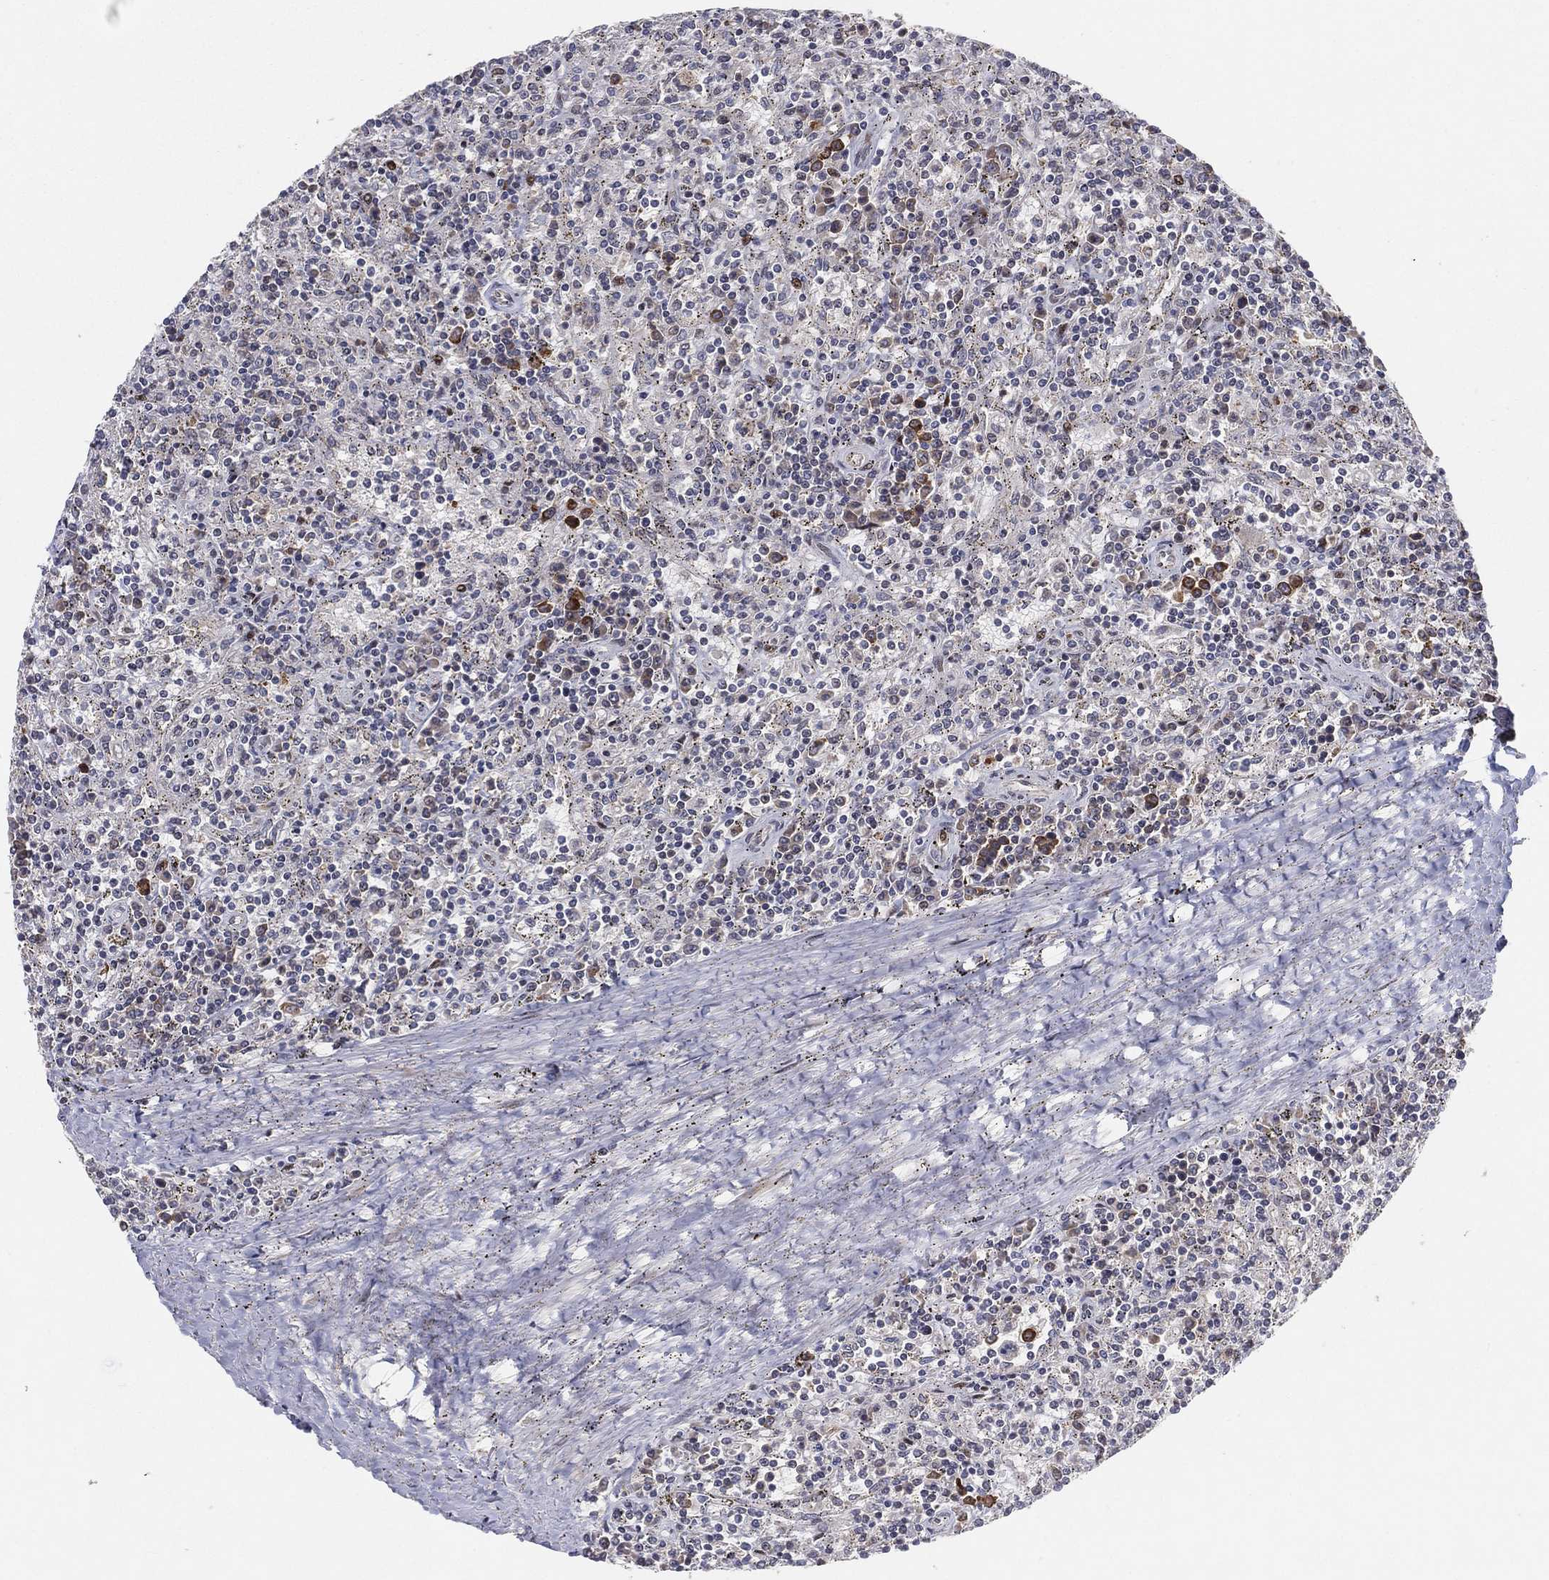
{"staining": {"intensity": "negative", "quantity": "none", "location": "none"}, "tissue": "lymphoma", "cell_type": "Tumor cells", "image_type": "cancer", "snomed": [{"axis": "morphology", "description": "Malignant lymphoma, non-Hodgkin's type, Low grade"}, {"axis": "topography", "description": "Spleen"}], "caption": "Protein analysis of lymphoma reveals no significant staining in tumor cells.", "gene": "TMTC4", "patient": {"sex": "male", "age": 62}}